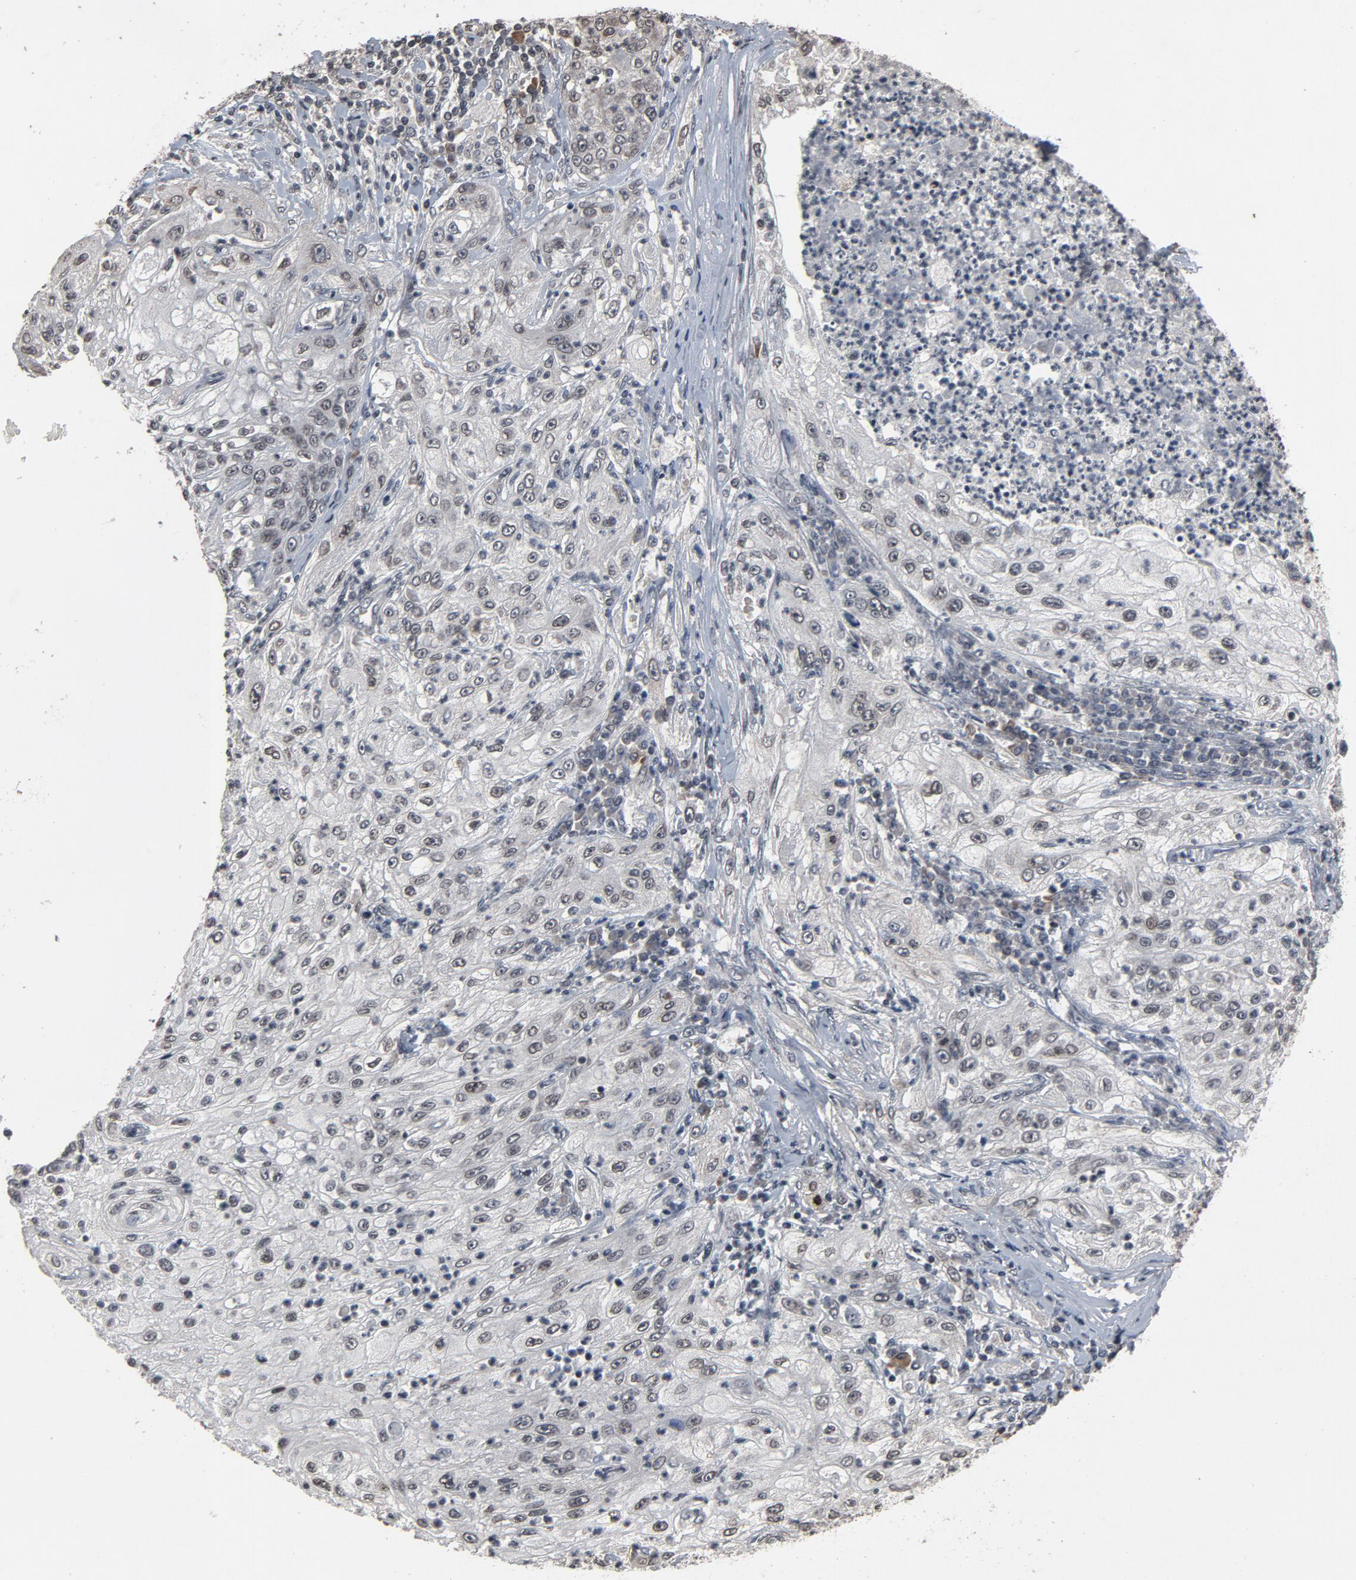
{"staining": {"intensity": "weak", "quantity": "<25%", "location": "cytoplasmic/membranous,nuclear"}, "tissue": "lung cancer", "cell_type": "Tumor cells", "image_type": "cancer", "snomed": [{"axis": "morphology", "description": "Inflammation, NOS"}, {"axis": "morphology", "description": "Squamous cell carcinoma, NOS"}, {"axis": "topography", "description": "Lymph node"}, {"axis": "topography", "description": "Soft tissue"}, {"axis": "topography", "description": "Lung"}], "caption": "DAB immunohistochemical staining of human lung cancer reveals no significant staining in tumor cells. (DAB immunohistochemistry (IHC), high magnification).", "gene": "POM121", "patient": {"sex": "male", "age": 66}}